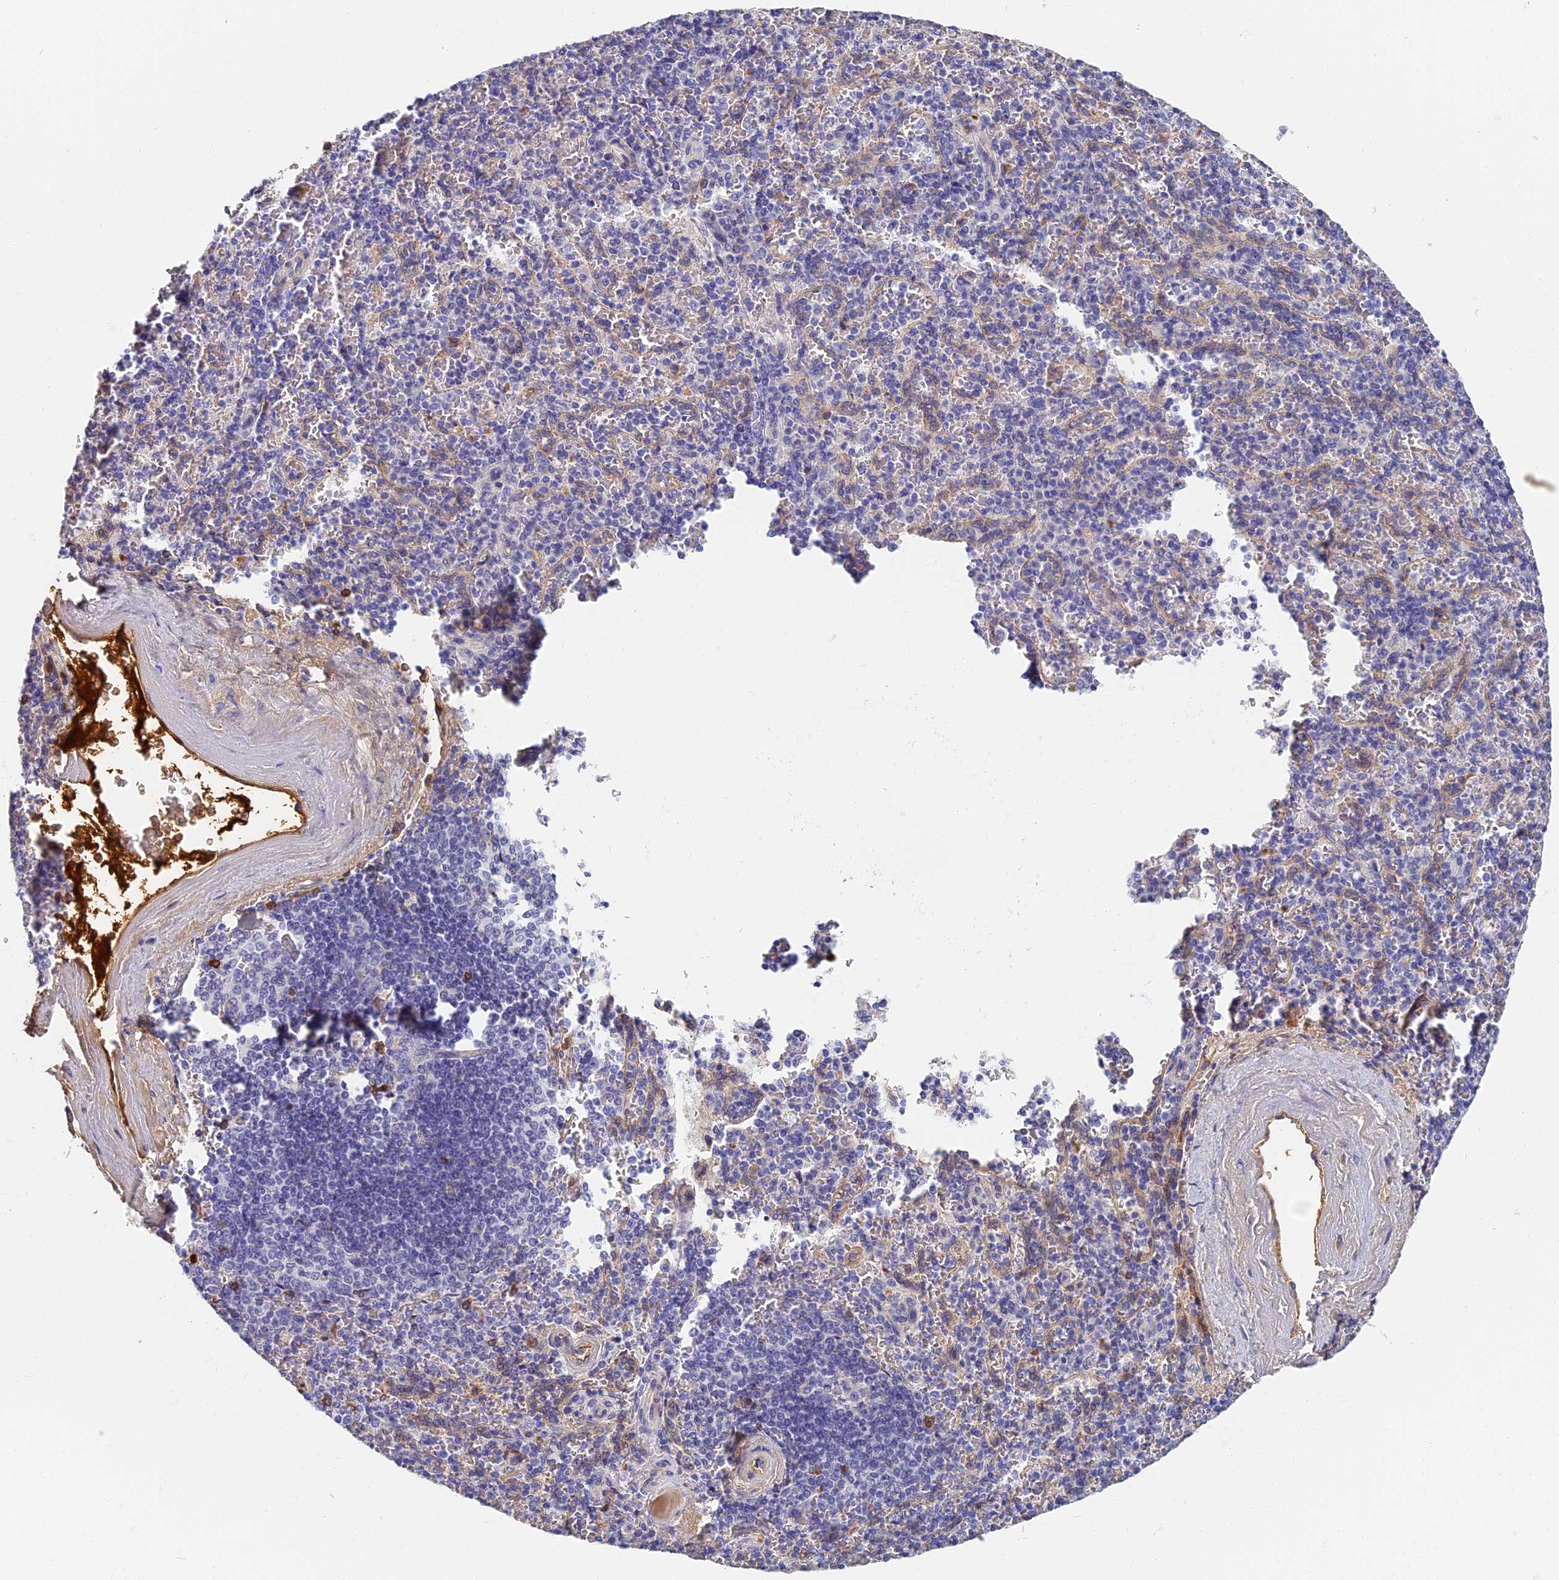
{"staining": {"intensity": "negative", "quantity": "none", "location": "none"}, "tissue": "spleen", "cell_type": "Cells in red pulp", "image_type": "normal", "snomed": [{"axis": "morphology", "description": "Normal tissue, NOS"}, {"axis": "topography", "description": "Spleen"}], "caption": "A photomicrograph of spleen stained for a protein demonstrates no brown staining in cells in red pulp.", "gene": "ITIH1", "patient": {"sex": "male", "age": 82}}